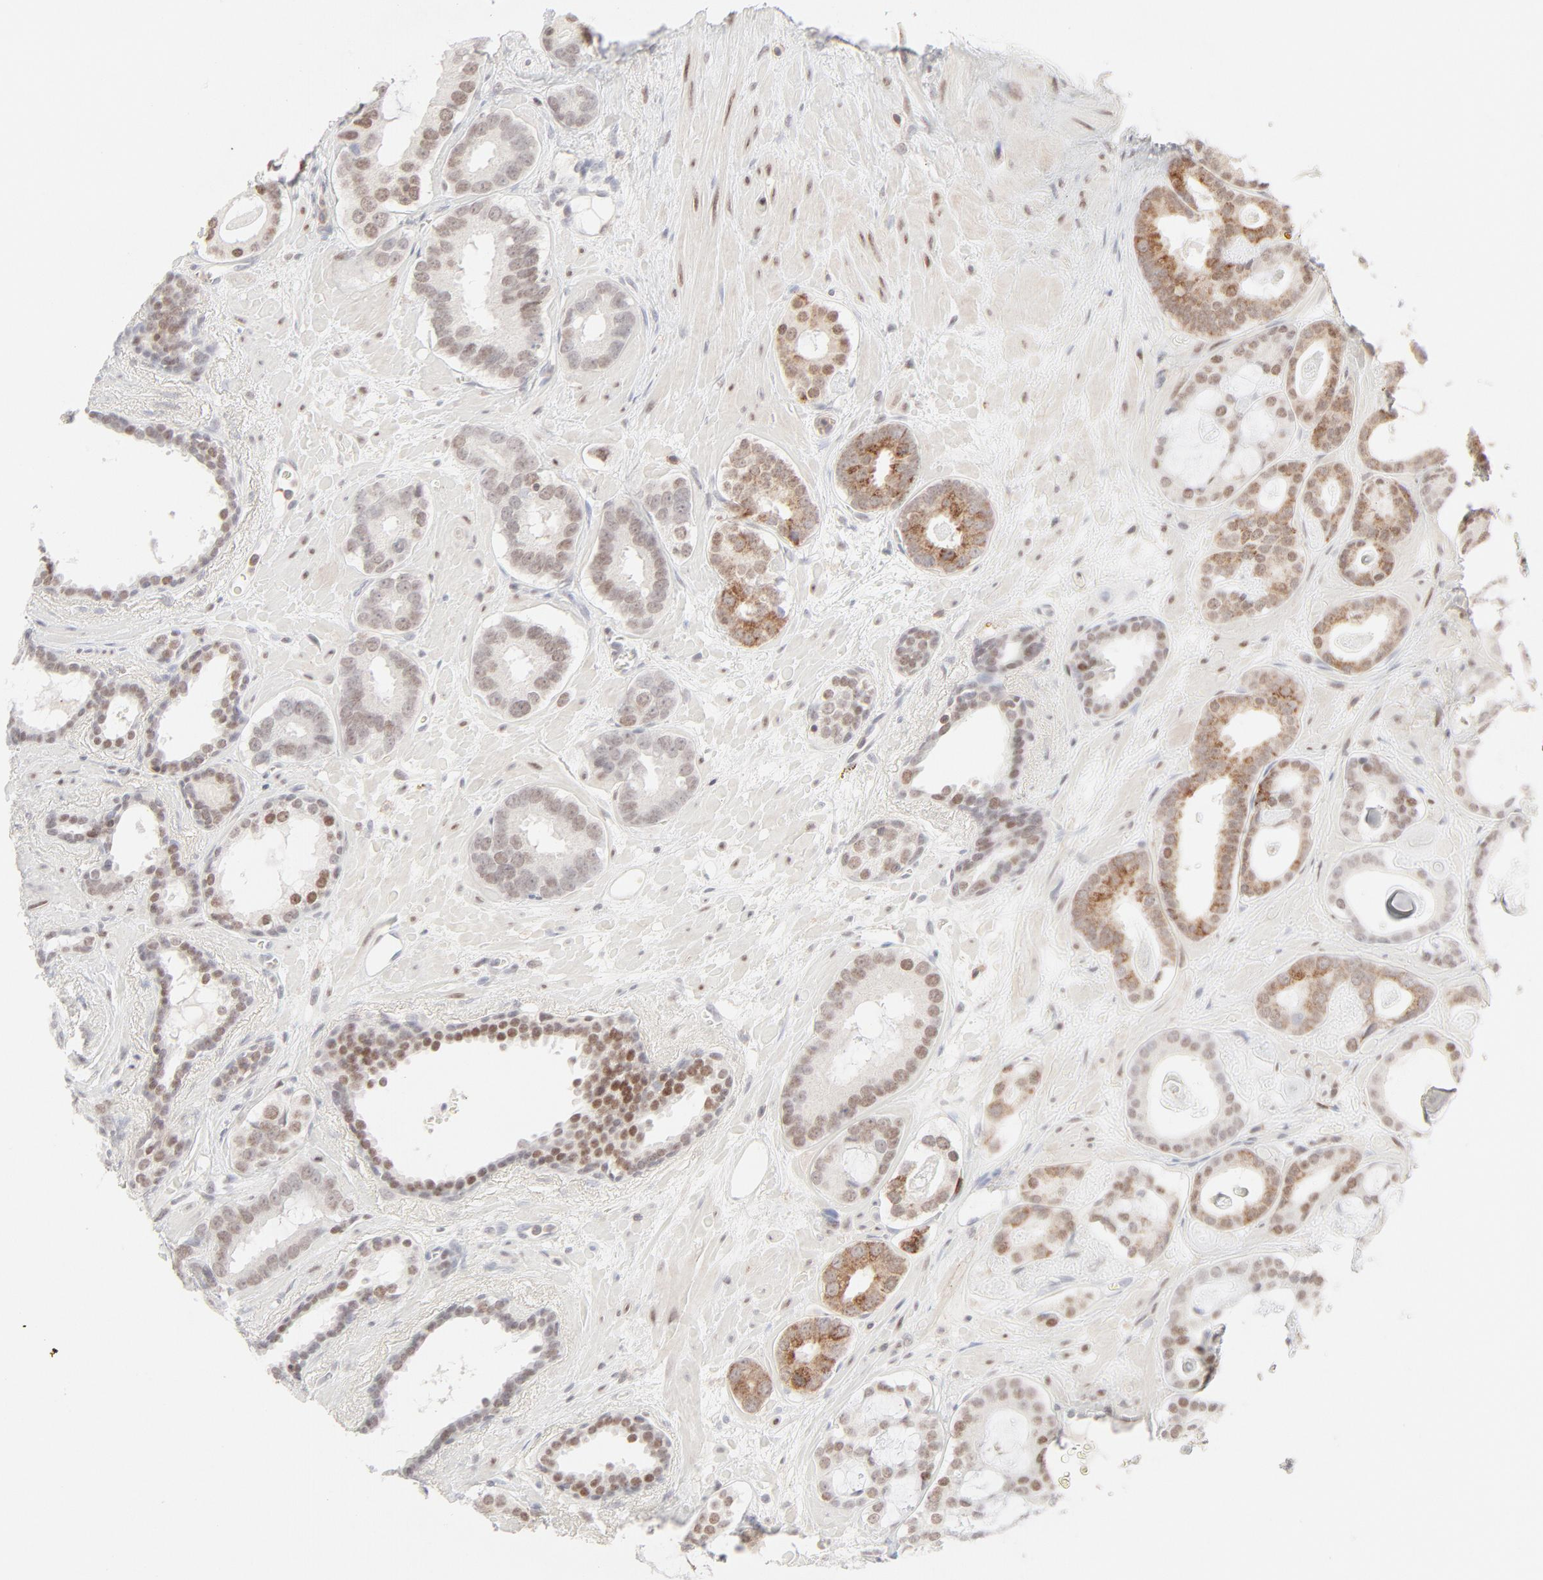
{"staining": {"intensity": "strong", "quantity": "25%-75%", "location": "cytoplasmic/membranous,nuclear"}, "tissue": "prostate cancer", "cell_type": "Tumor cells", "image_type": "cancer", "snomed": [{"axis": "morphology", "description": "Adenocarcinoma, Low grade"}, {"axis": "topography", "description": "Prostate"}], "caption": "Immunohistochemistry histopathology image of prostate cancer stained for a protein (brown), which reveals high levels of strong cytoplasmic/membranous and nuclear expression in approximately 25%-75% of tumor cells.", "gene": "PRKCB", "patient": {"sex": "male", "age": 57}}